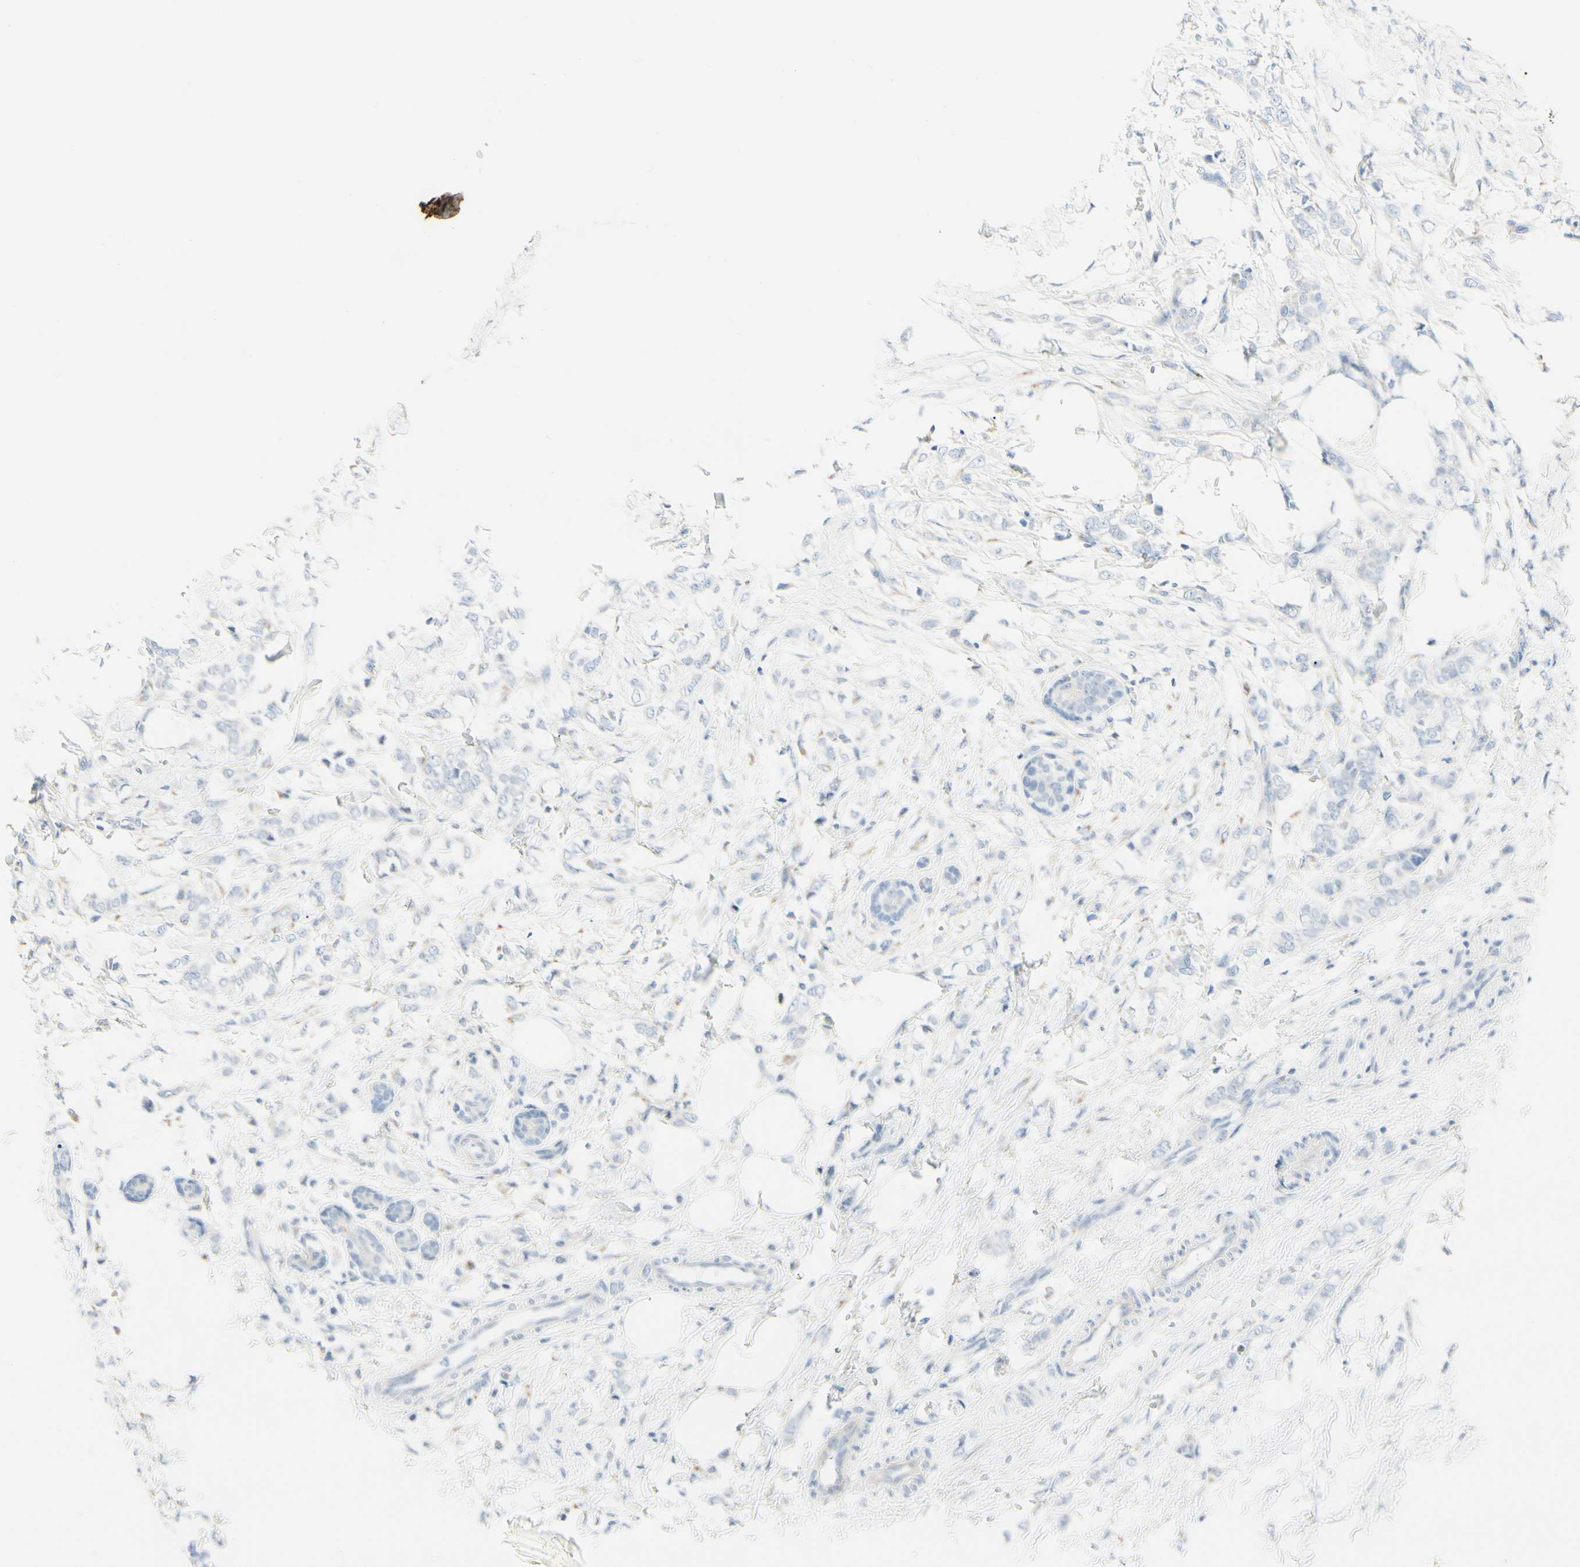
{"staining": {"intensity": "negative", "quantity": "none", "location": "none"}, "tissue": "breast cancer", "cell_type": "Tumor cells", "image_type": "cancer", "snomed": [{"axis": "morphology", "description": "Lobular carcinoma, in situ"}, {"axis": "morphology", "description": "Lobular carcinoma"}, {"axis": "topography", "description": "Breast"}], "caption": "Protein analysis of breast cancer shows no significant expression in tumor cells.", "gene": "ABCA3", "patient": {"sex": "female", "age": 41}}